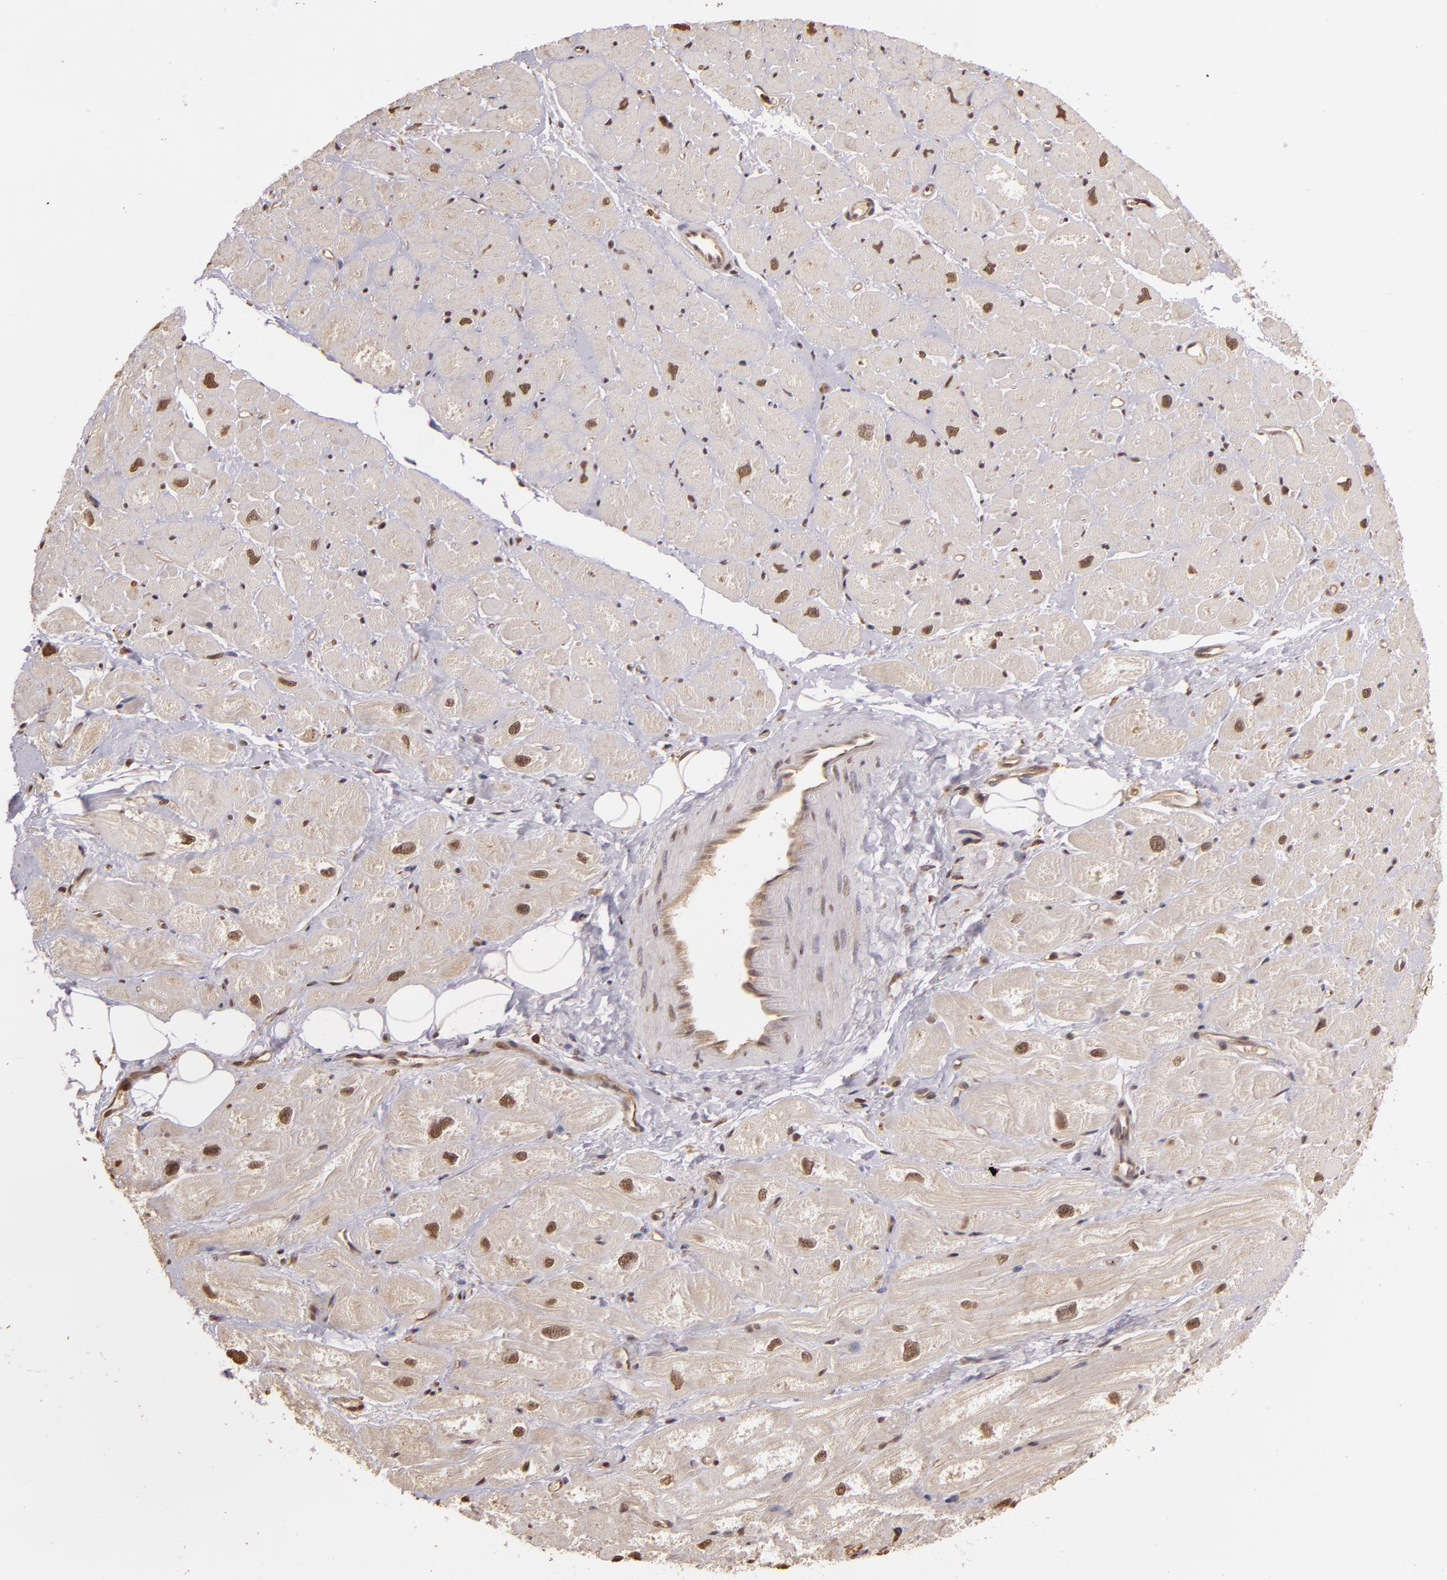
{"staining": {"intensity": "moderate", "quantity": ">75%", "location": "nuclear"}, "tissue": "heart muscle", "cell_type": "Cardiomyocytes", "image_type": "normal", "snomed": [{"axis": "morphology", "description": "Normal tissue, NOS"}, {"axis": "topography", "description": "Heart"}], "caption": "Immunohistochemical staining of benign human heart muscle shows >75% levels of moderate nuclear protein expression in about >75% of cardiomyocytes. (DAB IHC with brightfield microscopy, high magnification).", "gene": "ARPC2", "patient": {"sex": "male", "age": 49}}